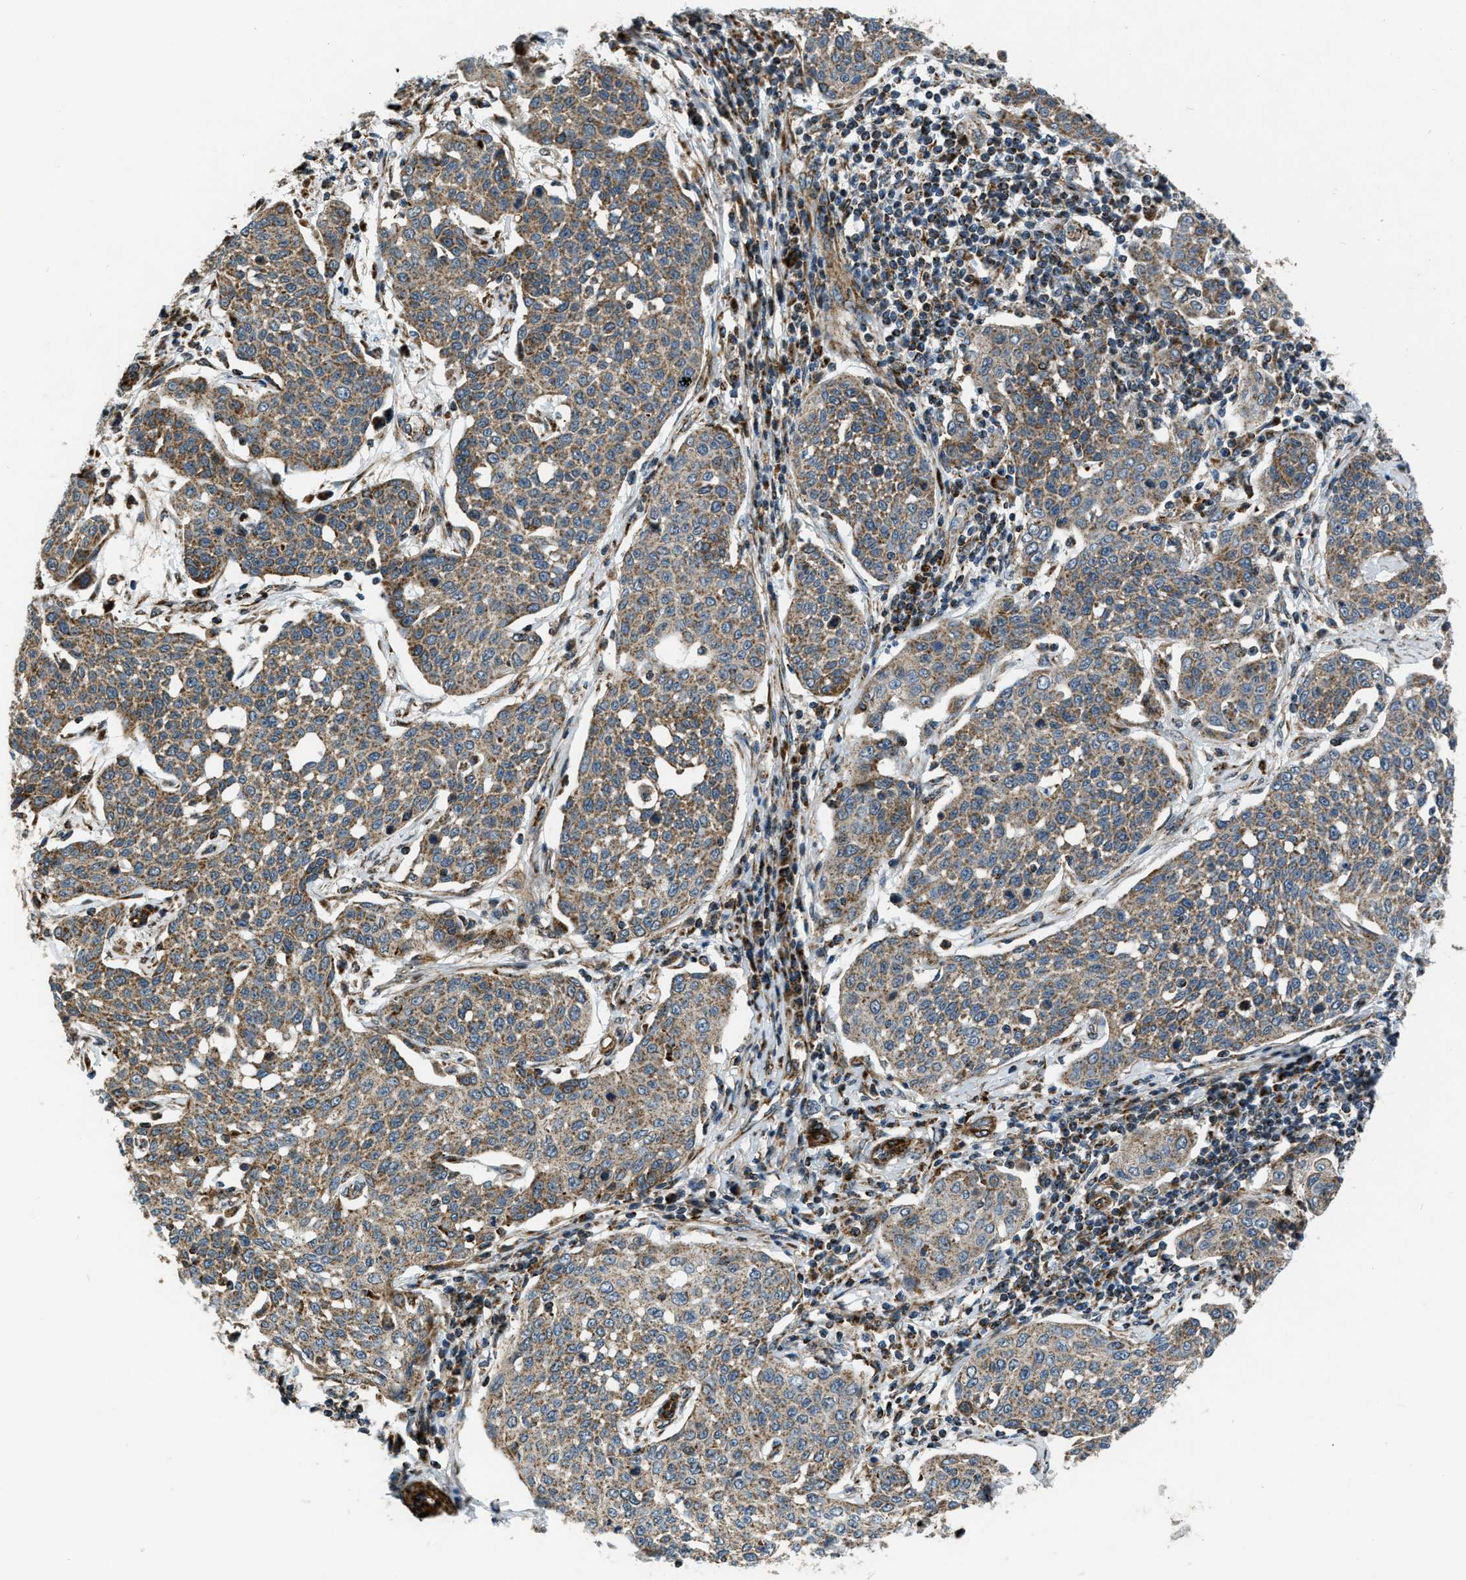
{"staining": {"intensity": "moderate", "quantity": ">75%", "location": "cytoplasmic/membranous"}, "tissue": "cervical cancer", "cell_type": "Tumor cells", "image_type": "cancer", "snomed": [{"axis": "morphology", "description": "Squamous cell carcinoma, NOS"}, {"axis": "topography", "description": "Cervix"}], "caption": "Immunohistochemistry (IHC) staining of cervical cancer, which shows medium levels of moderate cytoplasmic/membranous positivity in about >75% of tumor cells indicating moderate cytoplasmic/membranous protein expression. The staining was performed using DAB (brown) for protein detection and nuclei were counterstained in hematoxylin (blue).", "gene": "GSDME", "patient": {"sex": "female", "age": 34}}